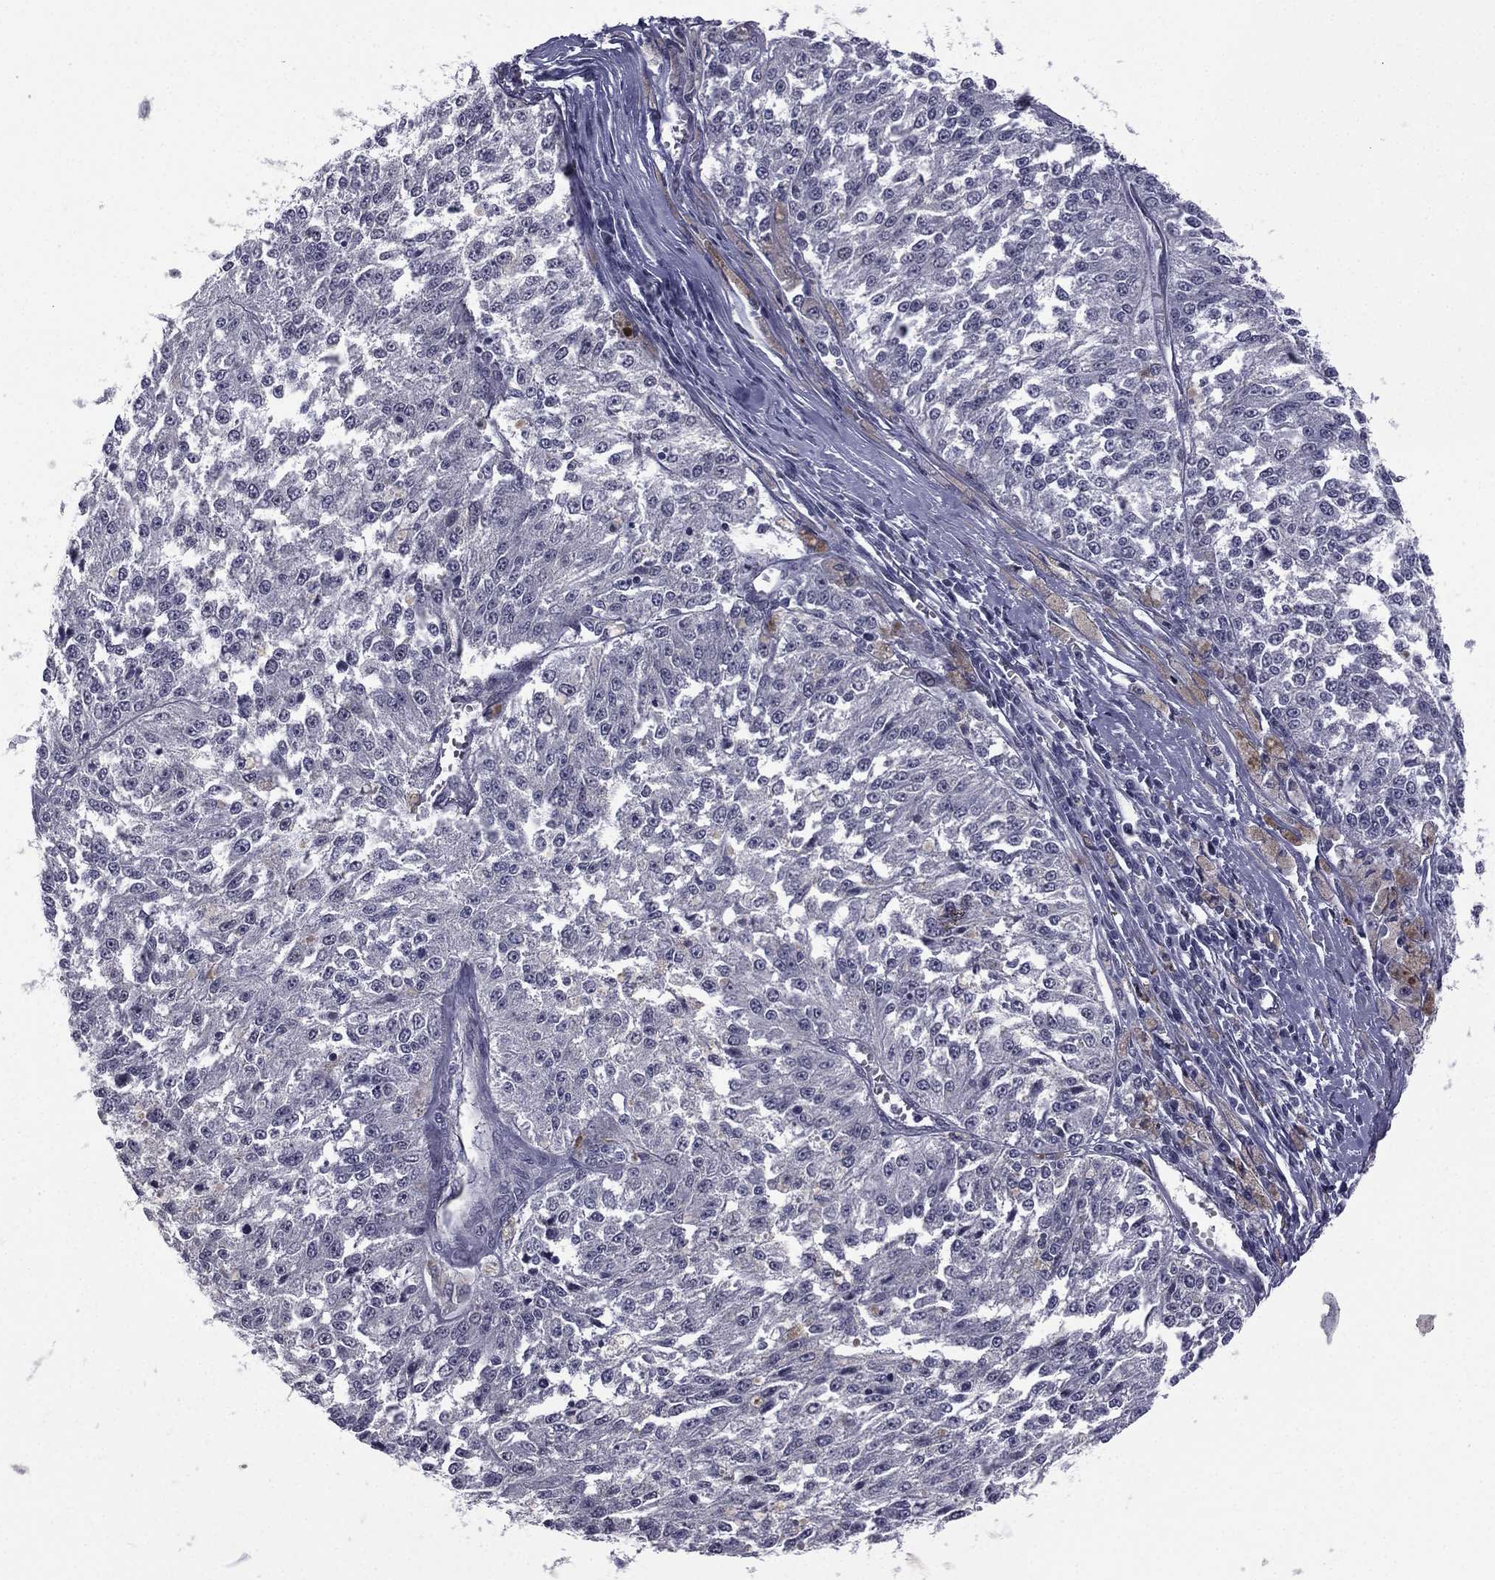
{"staining": {"intensity": "negative", "quantity": "none", "location": "none"}, "tissue": "melanoma", "cell_type": "Tumor cells", "image_type": "cancer", "snomed": [{"axis": "morphology", "description": "Malignant melanoma, Metastatic site"}, {"axis": "topography", "description": "Lymph node"}], "caption": "This is a image of immunohistochemistry staining of malignant melanoma (metastatic site), which shows no positivity in tumor cells.", "gene": "ACTRT2", "patient": {"sex": "female", "age": 64}}